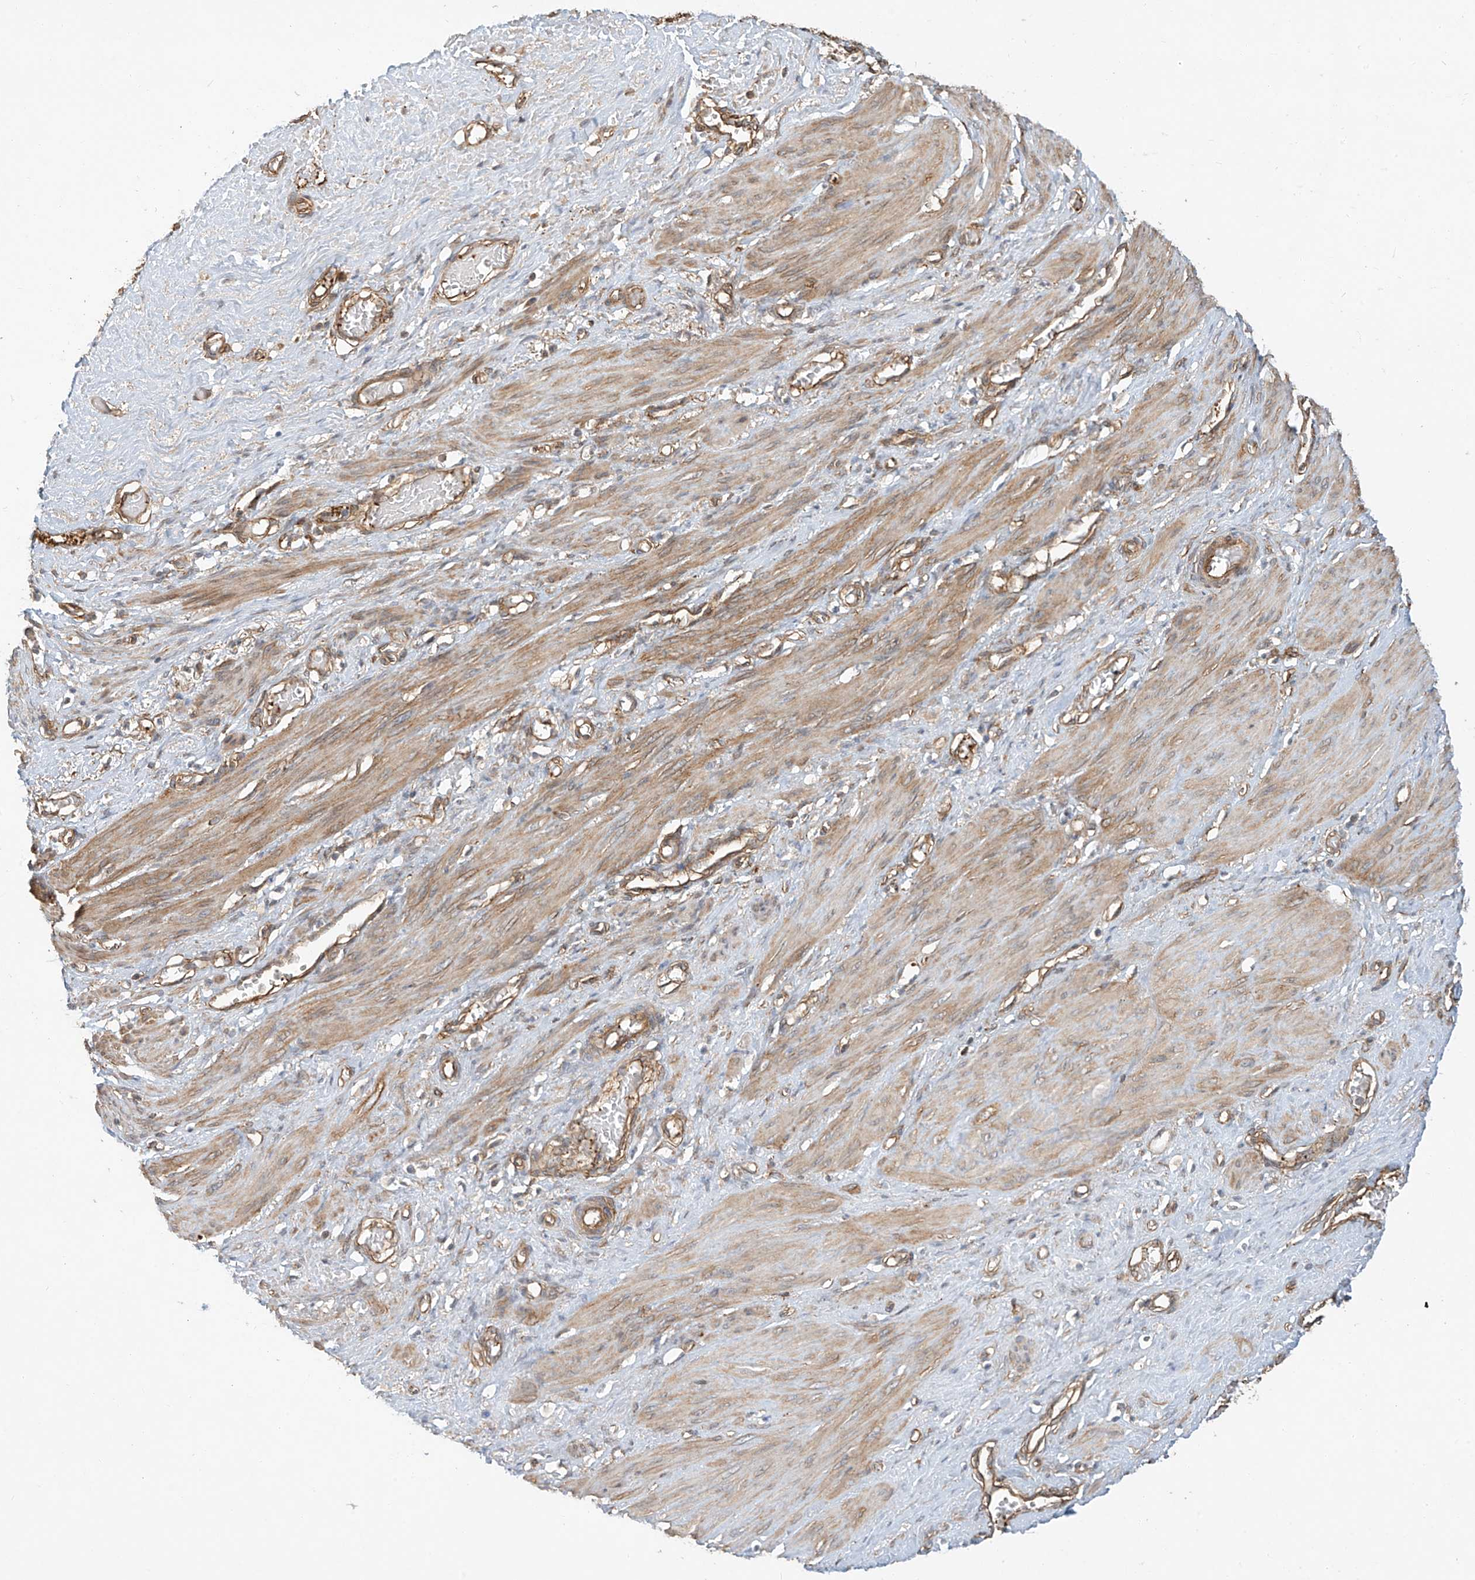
{"staining": {"intensity": "moderate", "quantity": ">75%", "location": "cytoplasmic/membranous"}, "tissue": "smooth muscle", "cell_type": "Smooth muscle cells", "image_type": "normal", "snomed": [{"axis": "morphology", "description": "Normal tissue, NOS"}, {"axis": "topography", "description": "Endometrium"}], "caption": "Human smooth muscle stained with a brown dye exhibits moderate cytoplasmic/membranous positive positivity in approximately >75% of smooth muscle cells.", "gene": "CSMD3", "patient": {"sex": "female", "age": 33}}